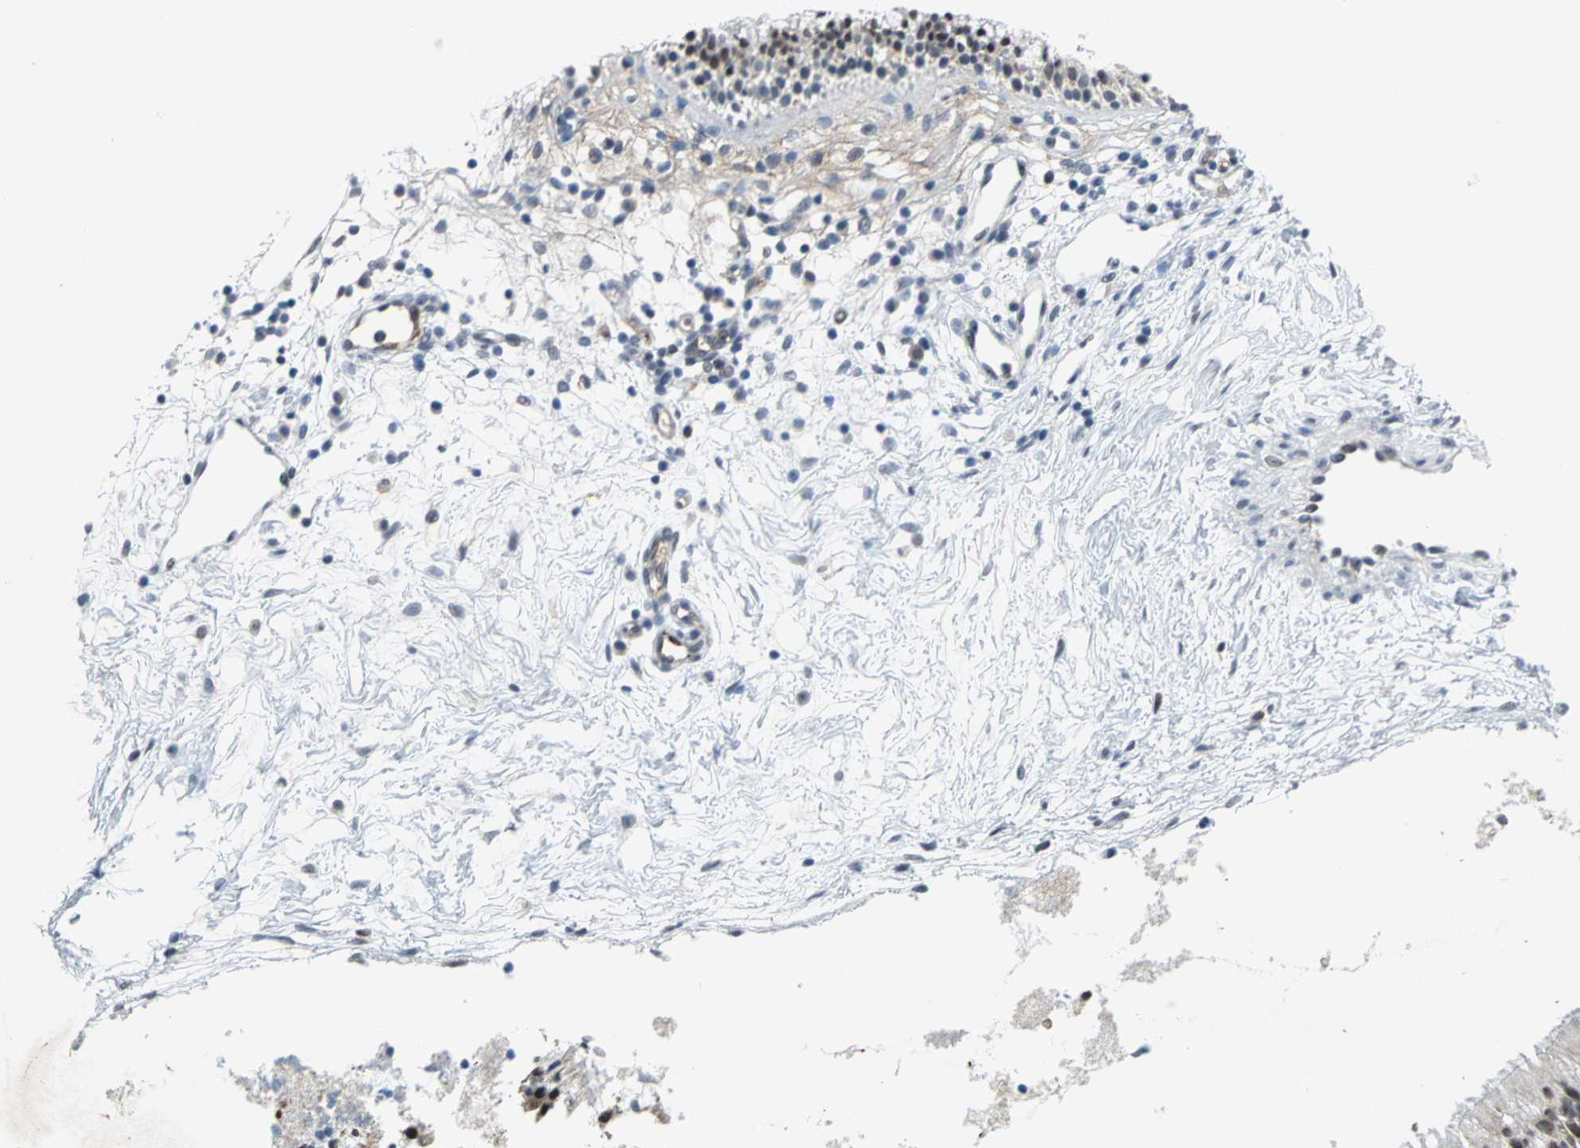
{"staining": {"intensity": "moderate", "quantity": ">75%", "location": "nuclear"}, "tissue": "nasopharynx", "cell_type": "Respiratory epithelial cells", "image_type": "normal", "snomed": [{"axis": "morphology", "description": "Normal tissue, NOS"}, {"axis": "topography", "description": "Nasopharynx"}], "caption": "A brown stain highlights moderate nuclear expression of a protein in respiratory epithelial cells of unremarkable human nasopharynx.", "gene": "GLI3", "patient": {"sex": "male", "age": 21}}